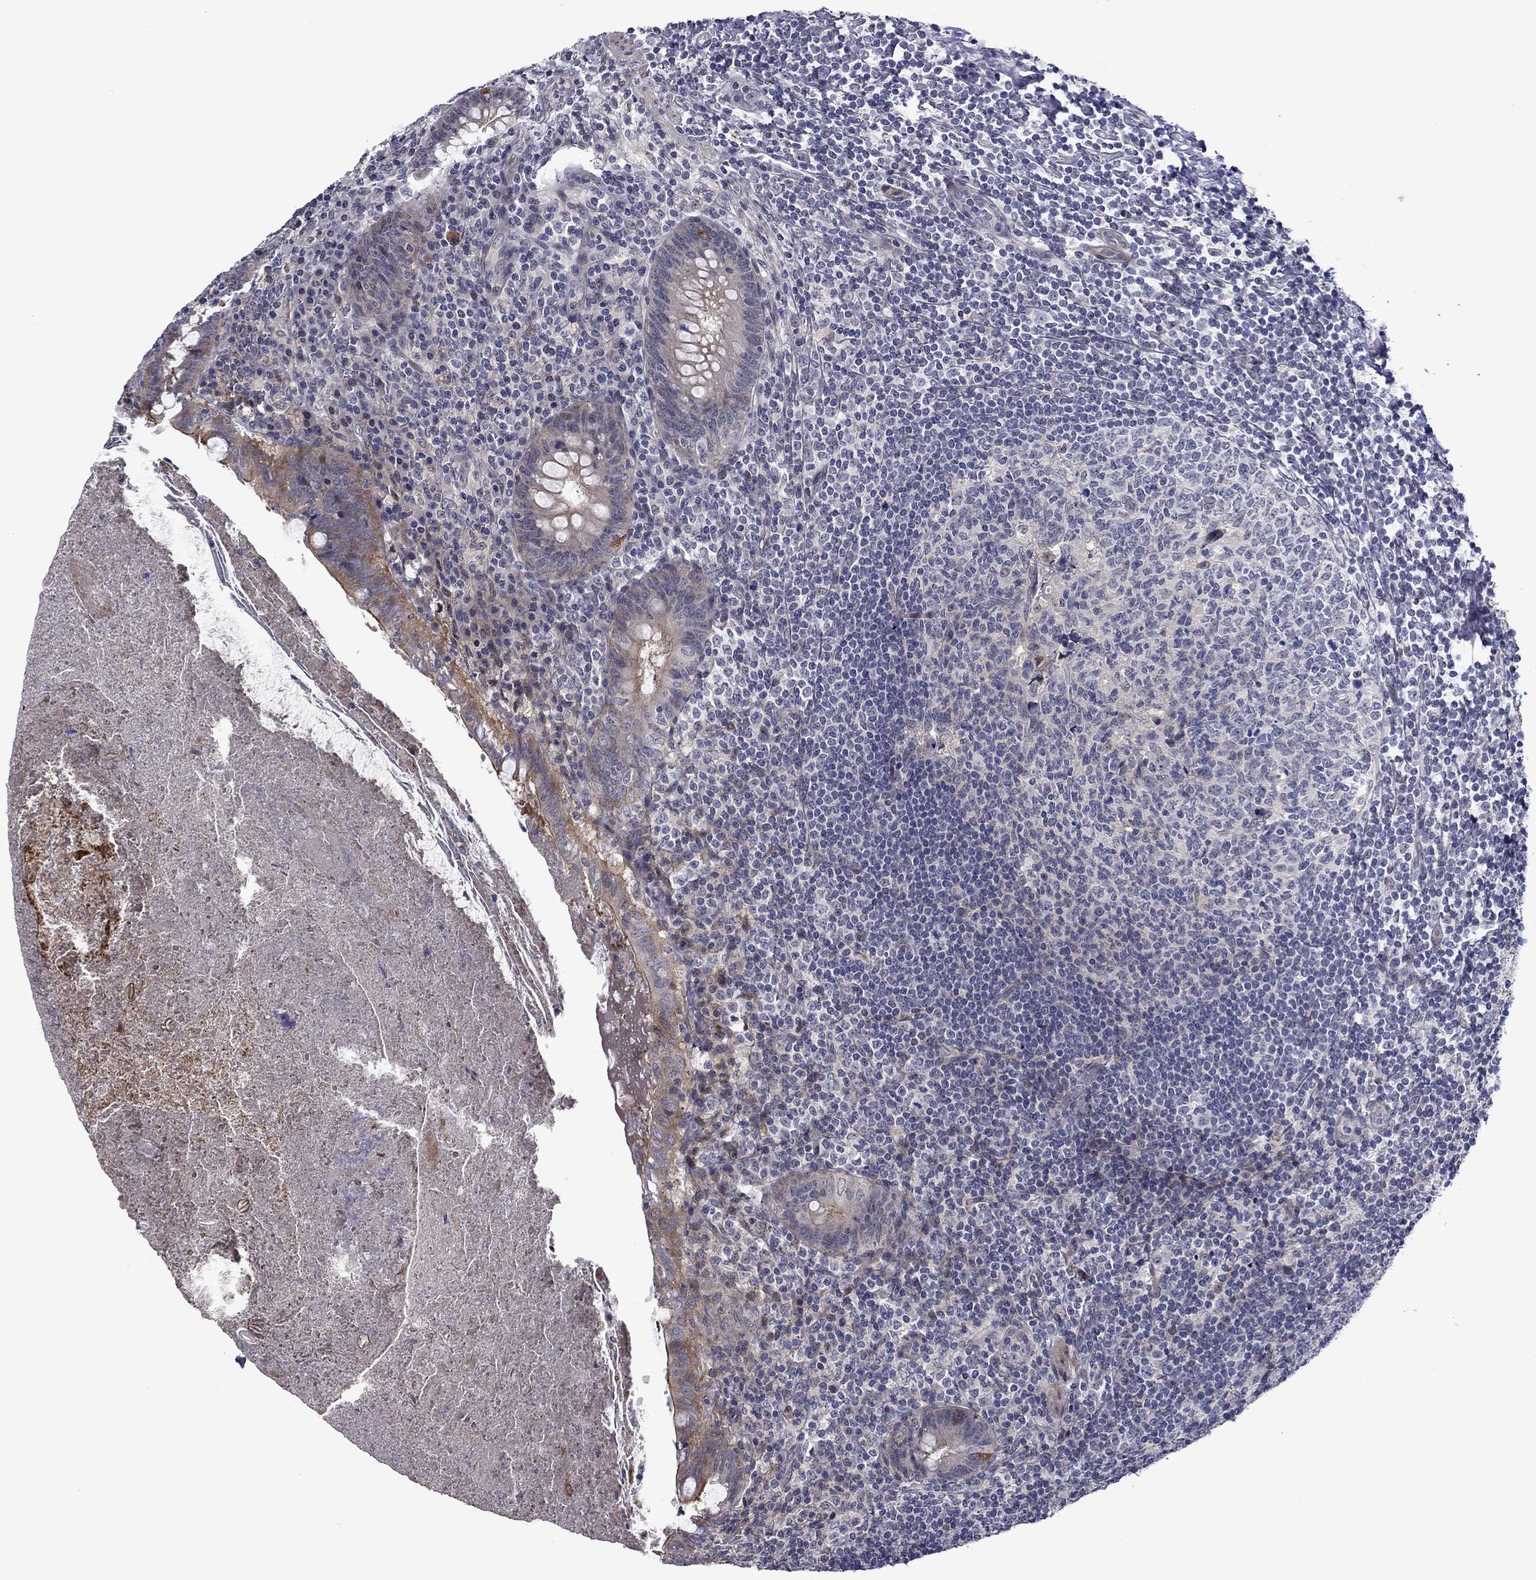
{"staining": {"intensity": "moderate", "quantity": "<25%", "location": "cytoplasmic/membranous"}, "tissue": "appendix", "cell_type": "Glandular cells", "image_type": "normal", "snomed": [{"axis": "morphology", "description": "Normal tissue, NOS"}, {"axis": "topography", "description": "Appendix"}], "caption": "Immunohistochemistry of unremarkable human appendix reveals low levels of moderate cytoplasmic/membranous staining in approximately <25% of glandular cells. (Stains: DAB (3,3'-diaminobenzidine) in brown, nuclei in blue, Microscopy: brightfield microscopy at high magnification).", "gene": "B3GAT1", "patient": {"sex": "male", "age": 47}}